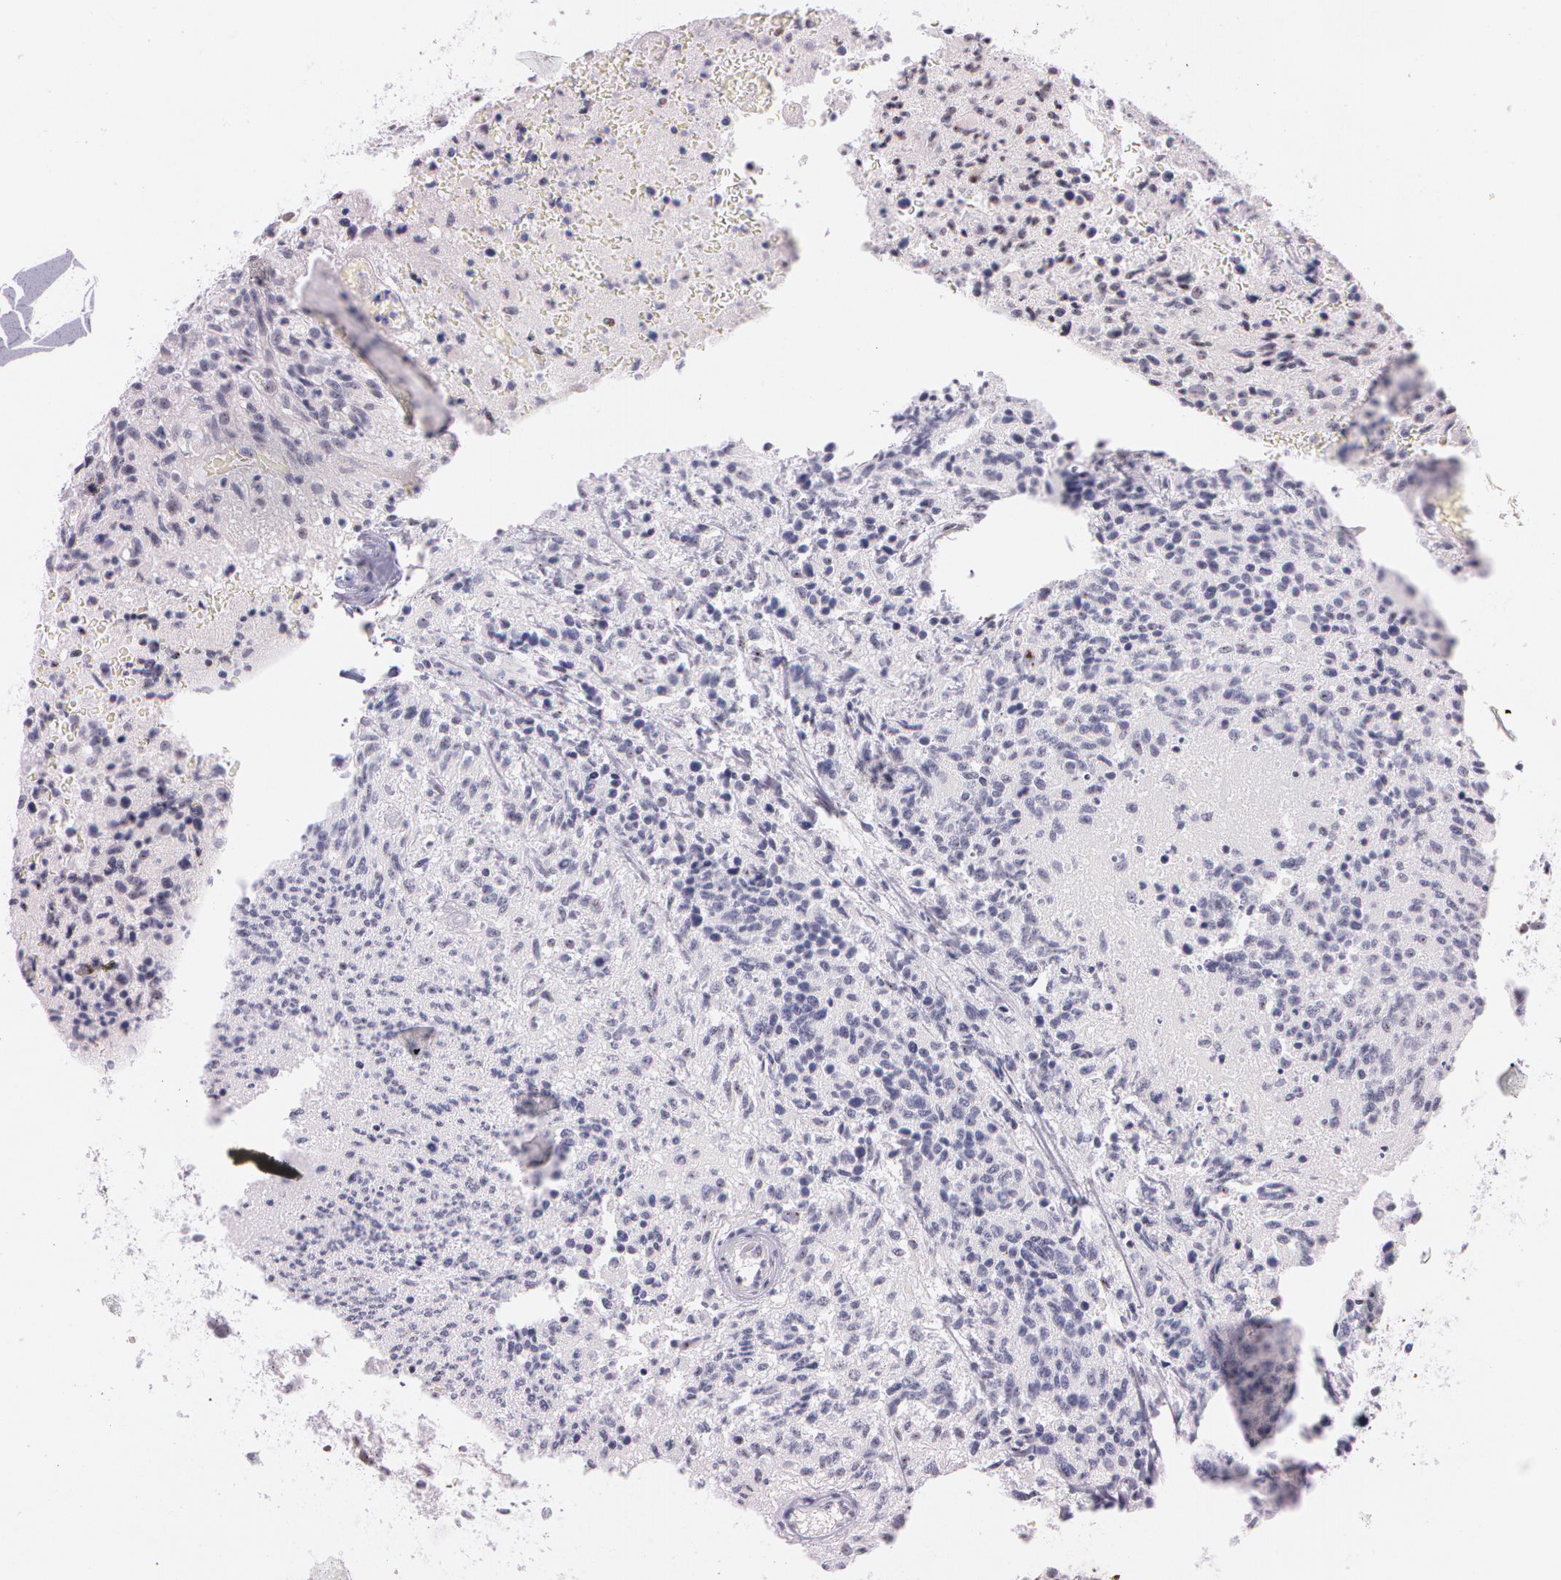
{"staining": {"intensity": "negative", "quantity": "none", "location": "none"}, "tissue": "glioma", "cell_type": "Tumor cells", "image_type": "cancer", "snomed": [{"axis": "morphology", "description": "Glioma, malignant, High grade"}, {"axis": "topography", "description": "Brain"}], "caption": "High magnification brightfield microscopy of glioma stained with DAB (3,3'-diaminobenzidine) (brown) and counterstained with hematoxylin (blue): tumor cells show no significant positivity.", "gene": "FBL", "patient": {"sex": "male", "age": 36}}